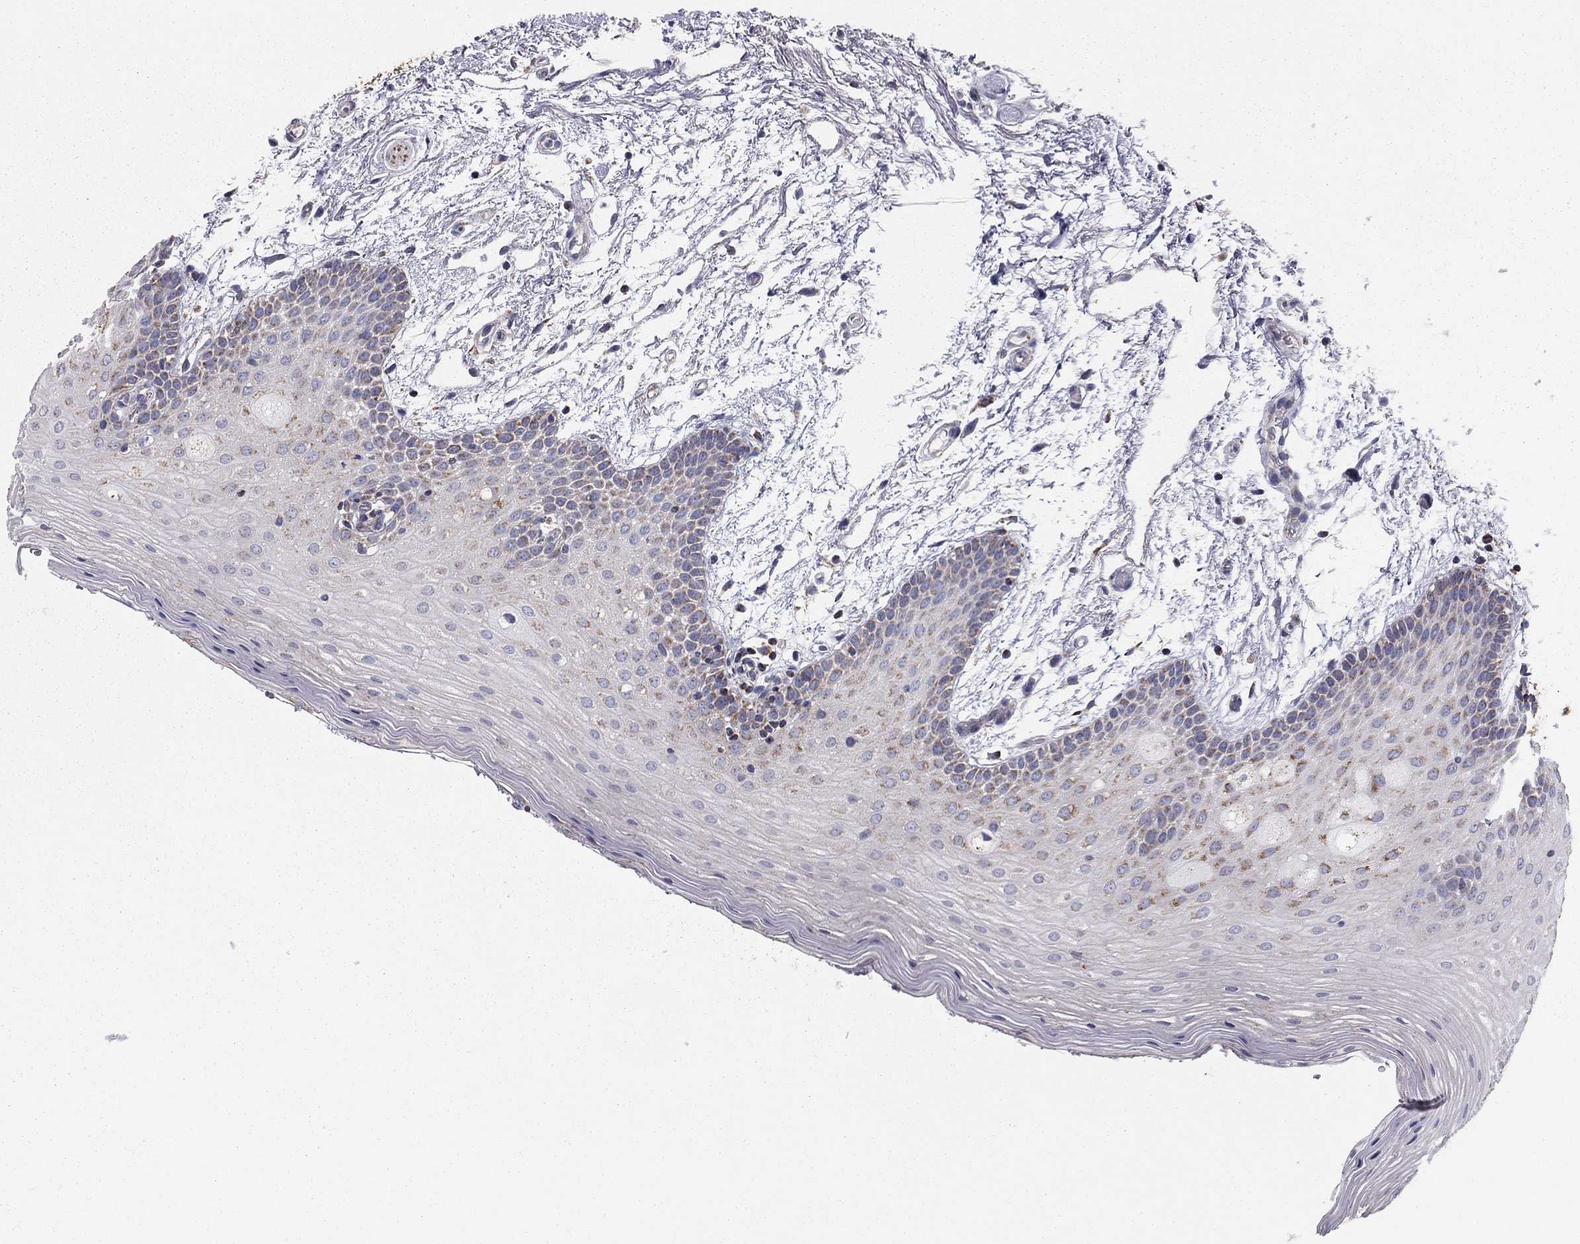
{"staining": {"intensity": "moderate", "quantity": ">75%", "location": "cytoplasmic/membranous"}, "tissue": "oral mucosa", "cell_type": "Squamous epithelial cells", "image_type": "normal", "snomed": [{"axis": "morphology", "description": "Normal tissue, NOS"}, {"axis": "topography", "description": "Oral tissue"}, {"axis": "topography", "description": "Tounge, NOS"}], "caption": "Immunohistochemical staining of unremarkable human oral mucosa displays moderate cytoplasmic/membranous protein positivity in about >75% of squamous epithelial cells. (brown staining indicates protein expression, while blue staining denotes nuclei).", "gene": "NDUFV1", "patient": {"sex": "female", "age": 86}}